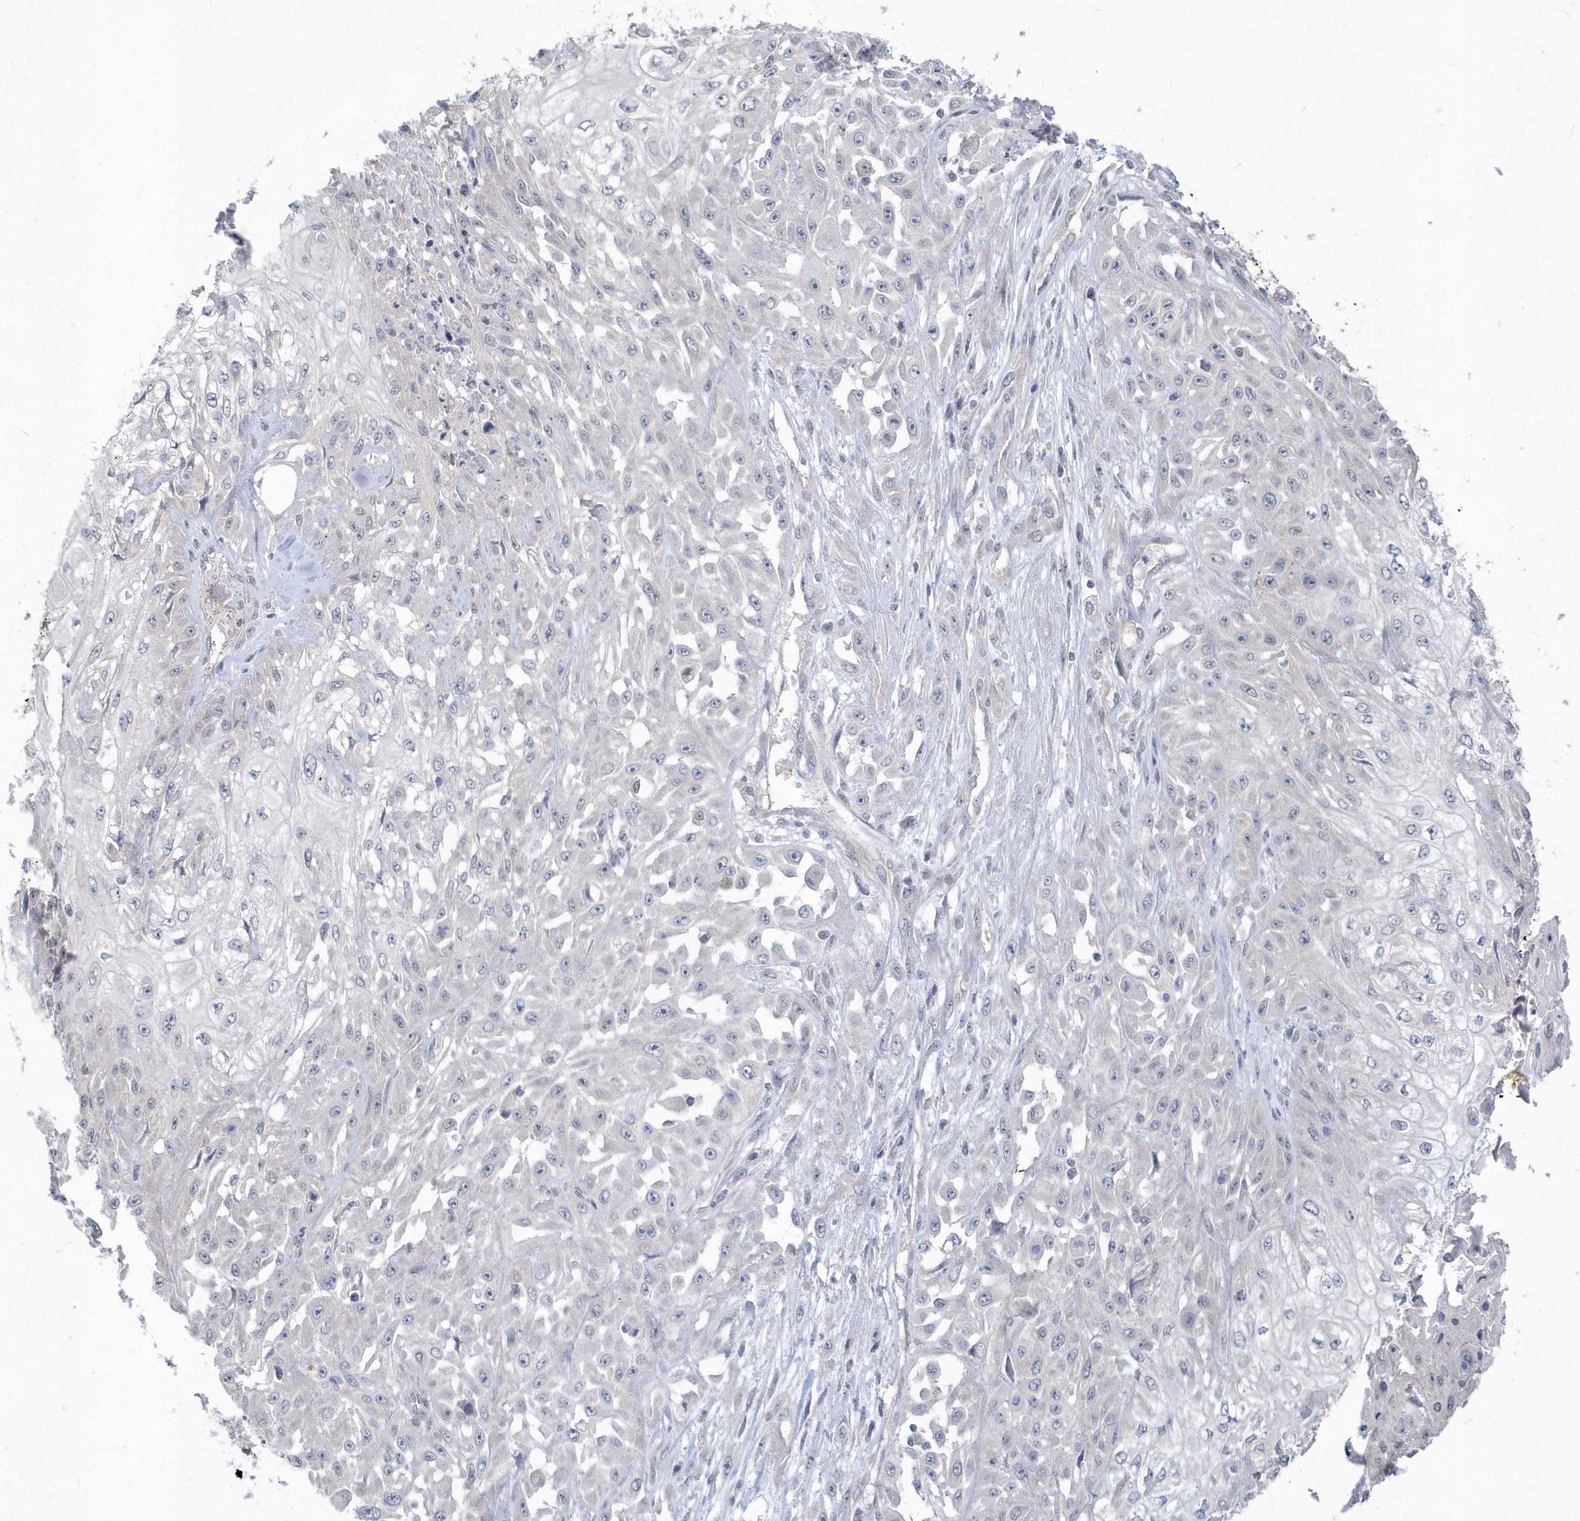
{"staining": {"intensity": "negative", "quantity": "none", "location": "none"}, "tissue": "skin cancer", "cell_type": "Tumor cells", "image_type": "cancer", "snomed": [{"axis": "morphology", "description": "Squamous cell carcinoma, NOS"}, {"axis": "morphology", "description": "Squamous cell carcinoma, metastatic, NOS"}, {"axis": "topography", "description": "Skin"}, {"axis": "topography", "description": "Lymph node"}], "caption": "Immunohistochemistry (IHC) of human skin metastatic squamous cell carcinoma reveals no positivity in tumor cells.", "gene": "AKR7A2", "patient": {"sex": "male", "age": 75}}